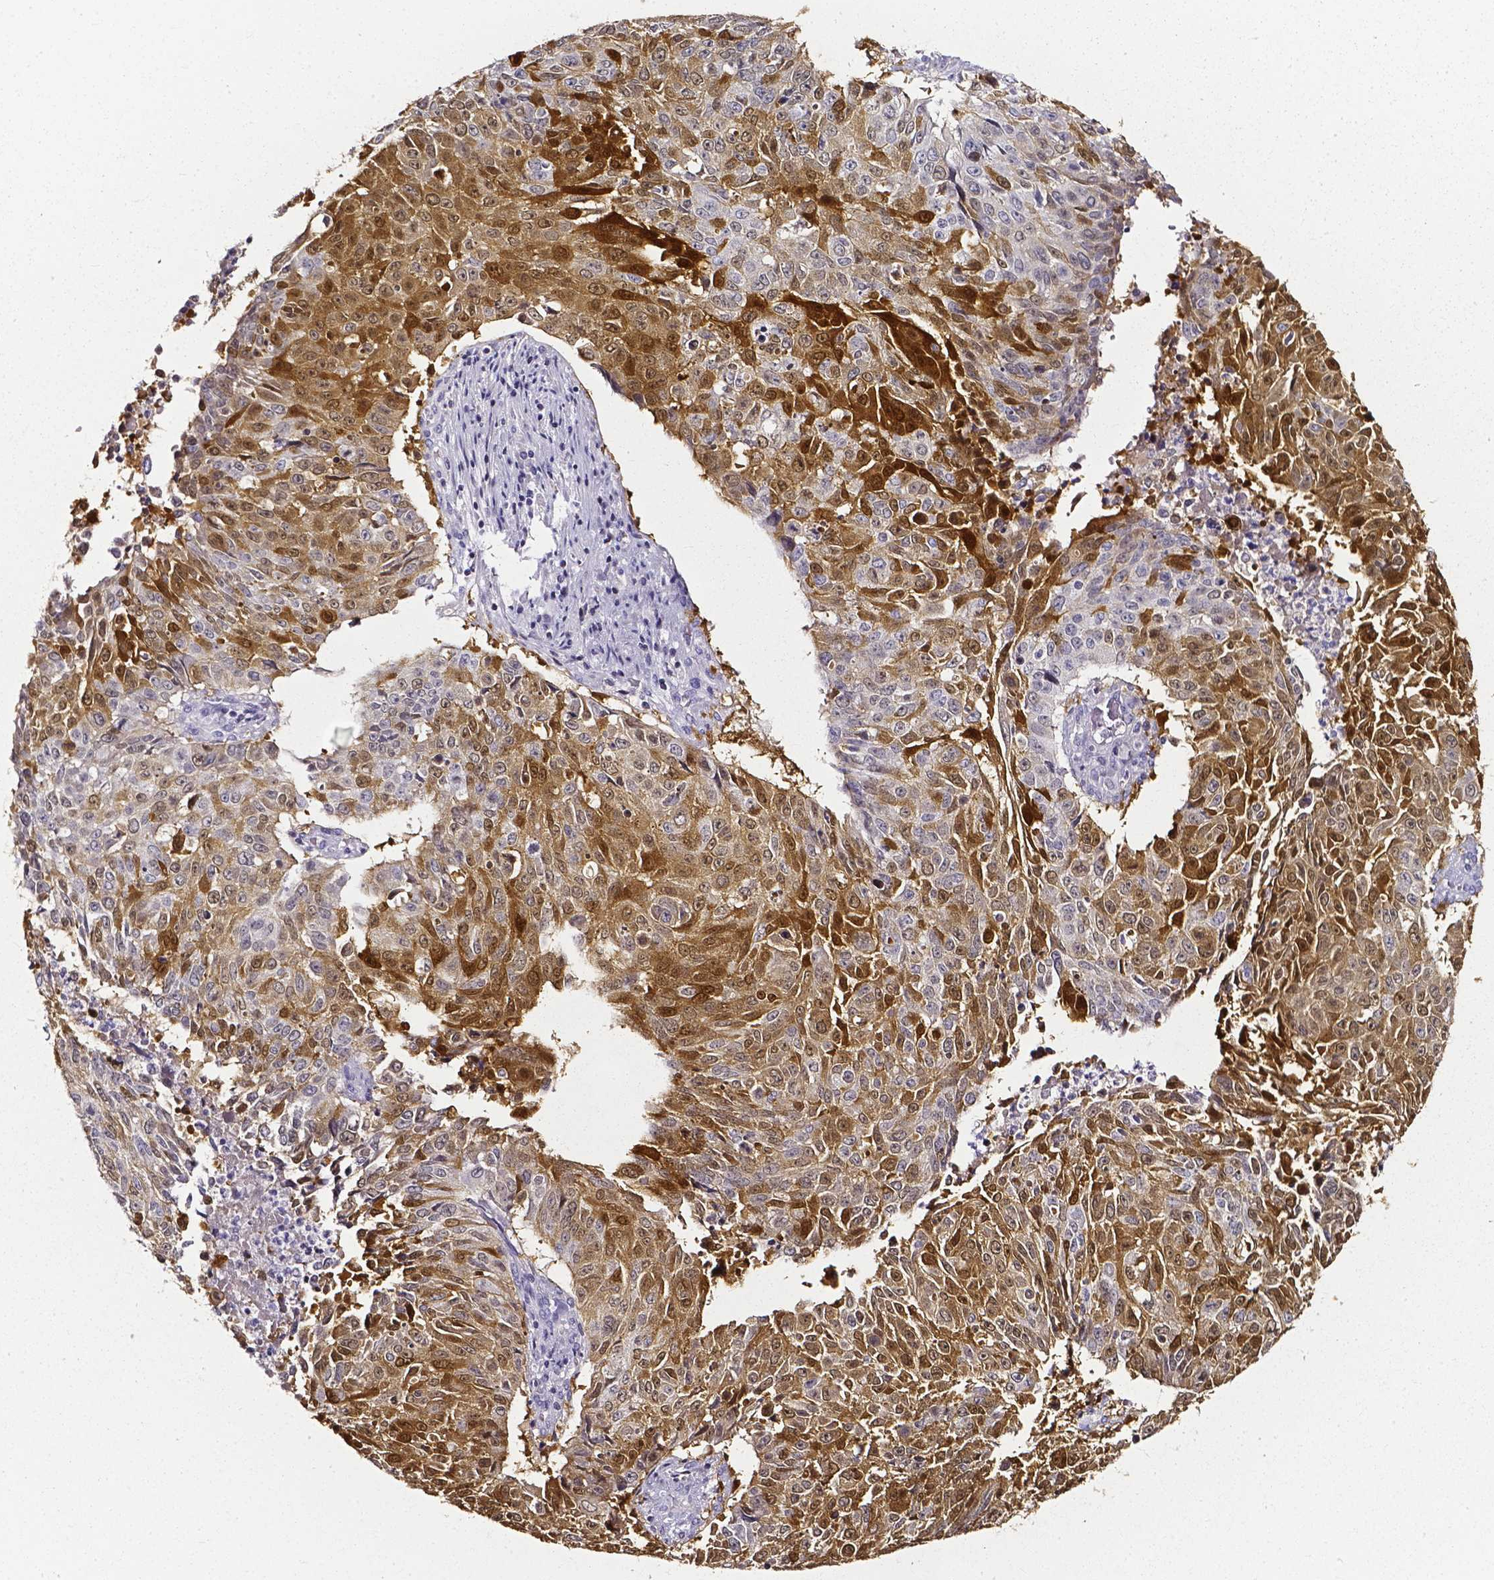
{"staining": {"intensity": "moderate", "quantity": ">75%", "location": "cytoplasmic/membranous,nuclear"}, "tissue": "lung cancer", "cell_type": "Tumor cells", "image_type": "cancer", "snomed": [{"axis": "morphology", "description": "Normal tissue, NOS"}, {"axis": "morphology", "description": "Squamous cell carcinoma, NOS"}, {"axis": "topography", "description": "Bronchus"}, {"axis": "topography", "description": "Lung"}], "caption": "Tumor cells display moderate cytoplasmic/membranous and nuclear expression in about >75% of cells in squamous cell carcinoma (lung).", "gene": "AKR1B10", "patient": {"sex": "male", "age": 64}}